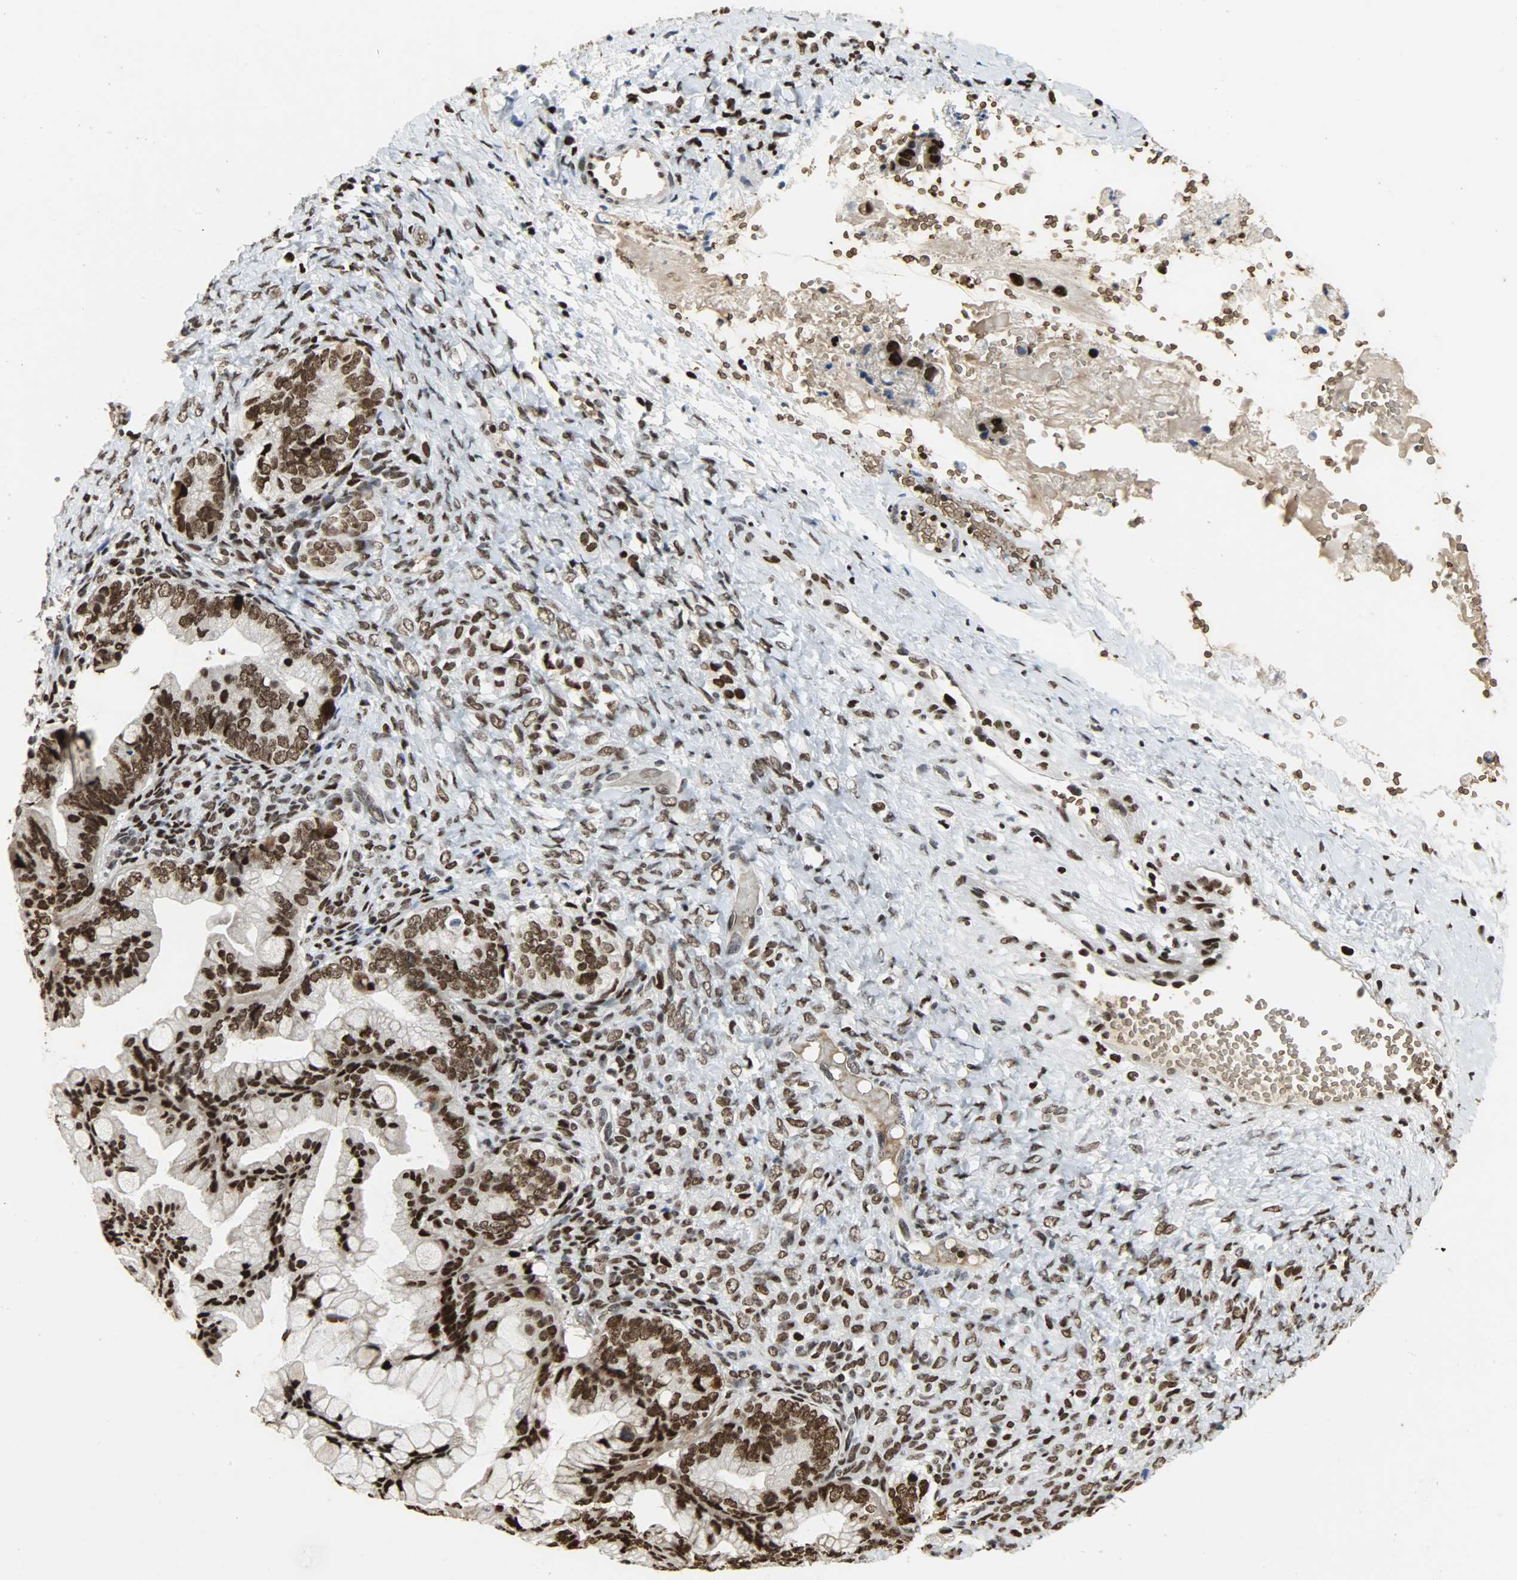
{"staining": {"intensity": "strong", "quantity": ">75%", "location": "nuclear"}, "tissue": "ovarian cancer", "cell_type": "Tumor cells", "image_type": "cancer", "snomed": [{"axis": "morphology", "description": "Cystadenocarcinoma, mucinous, NOS"}, {"axis": "topography", "description": "Ovary"}], "caption": "Mucinous cystadenocarcinoma (ovarian) stained with IHC exhibits strong nuclear staining in about >75% of tumor cells.", "gene": "SNAI1", "patient": {"sex": "female", "age": 36}}